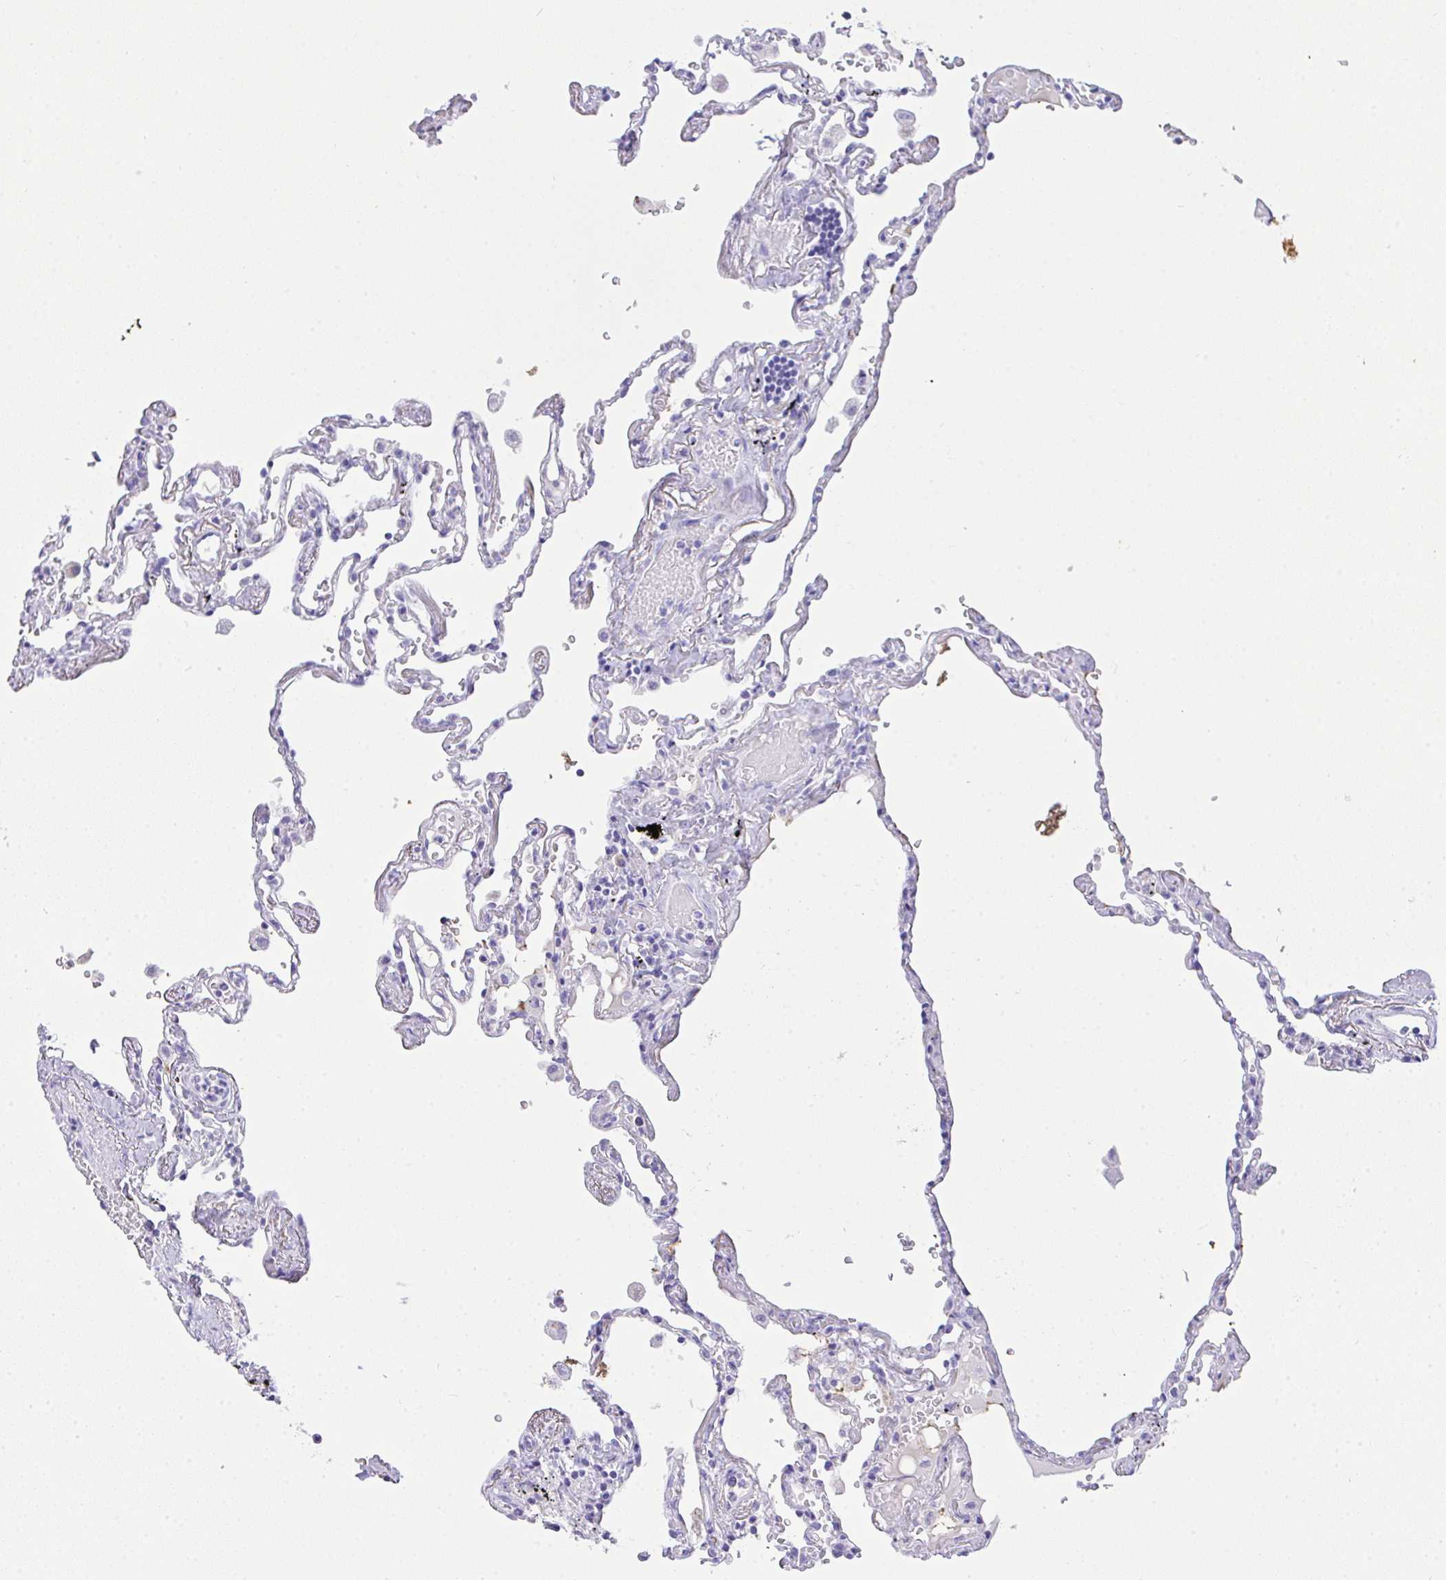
{"staining": {"intensity": "negative", "quantity": "none", "location": "none"}, "tissue": "lung", "cell_type": "Alveolar cells", "image_type": "normal", "snomed": [{"axis": "morphology", "description": "Normal tissue, NOS"}, {"axis": "topography", "description": "Lung"}], "caption": "Alveolar cells show no significant protein staining in normal lung.", "gene": "AKR1D1", "patient": {"sex": "female", "age": 67}}